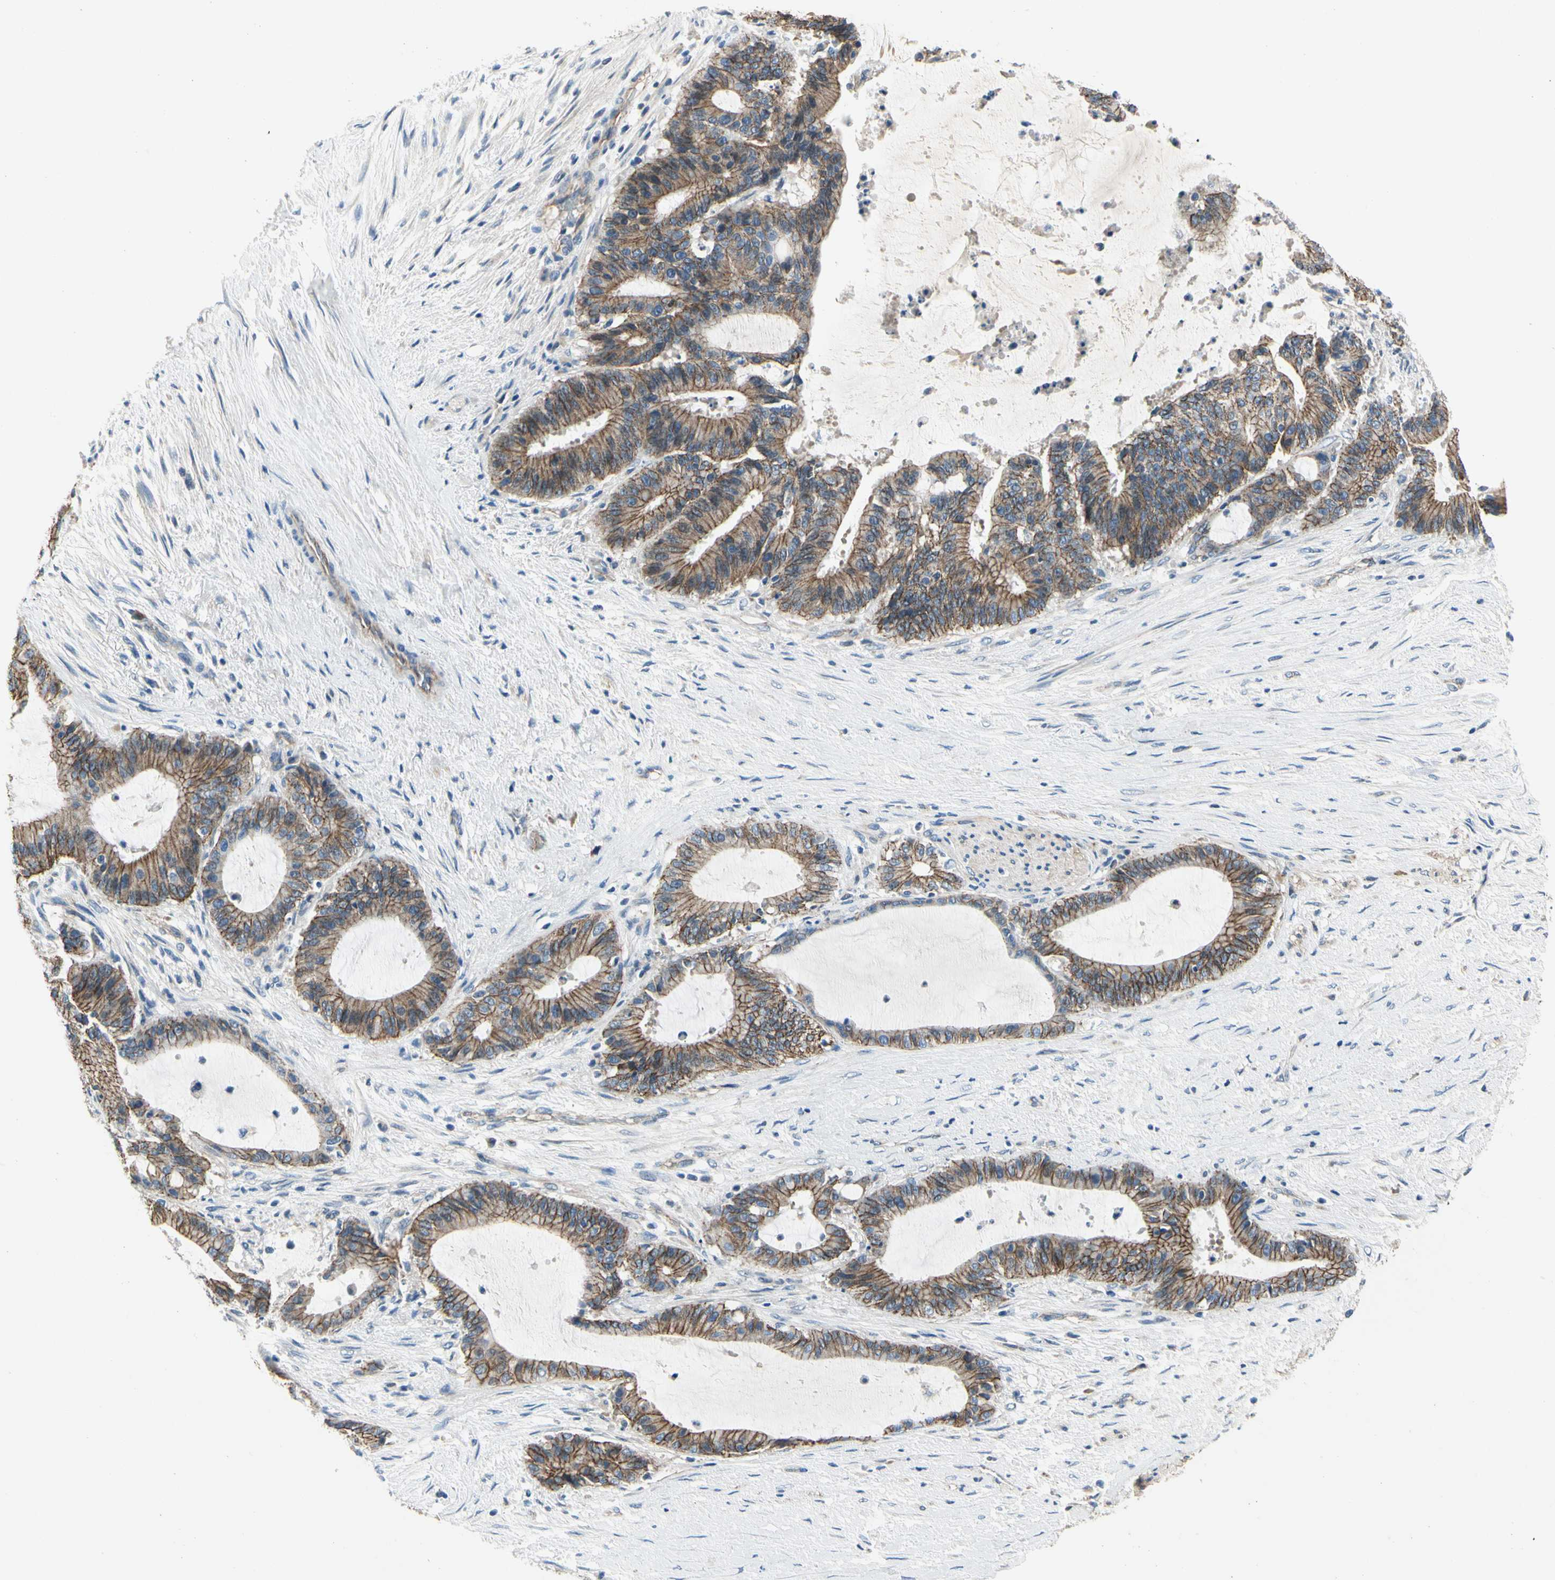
{"staining": {"intensity": "moderate", "quantity": "25%-75%", "location": "cytoplasmic/membranous"}, "tissue": "liver cancer", "cell_type": "Tumor cells", "image_type": "cancer", "snomed": [{"axis": "morphology", "description": "Cholangiocarcinoma"}, {"axis": "topography", "description": "Liver"}], "caption": "This micrograph shows IHC staining of liver cancer, with medium moderate cytoplasmic/membranous staining in approximately 25%-75% of tumor cells.", "gene": "LGR6", "patient": {"sex": "female", "age": 73}}